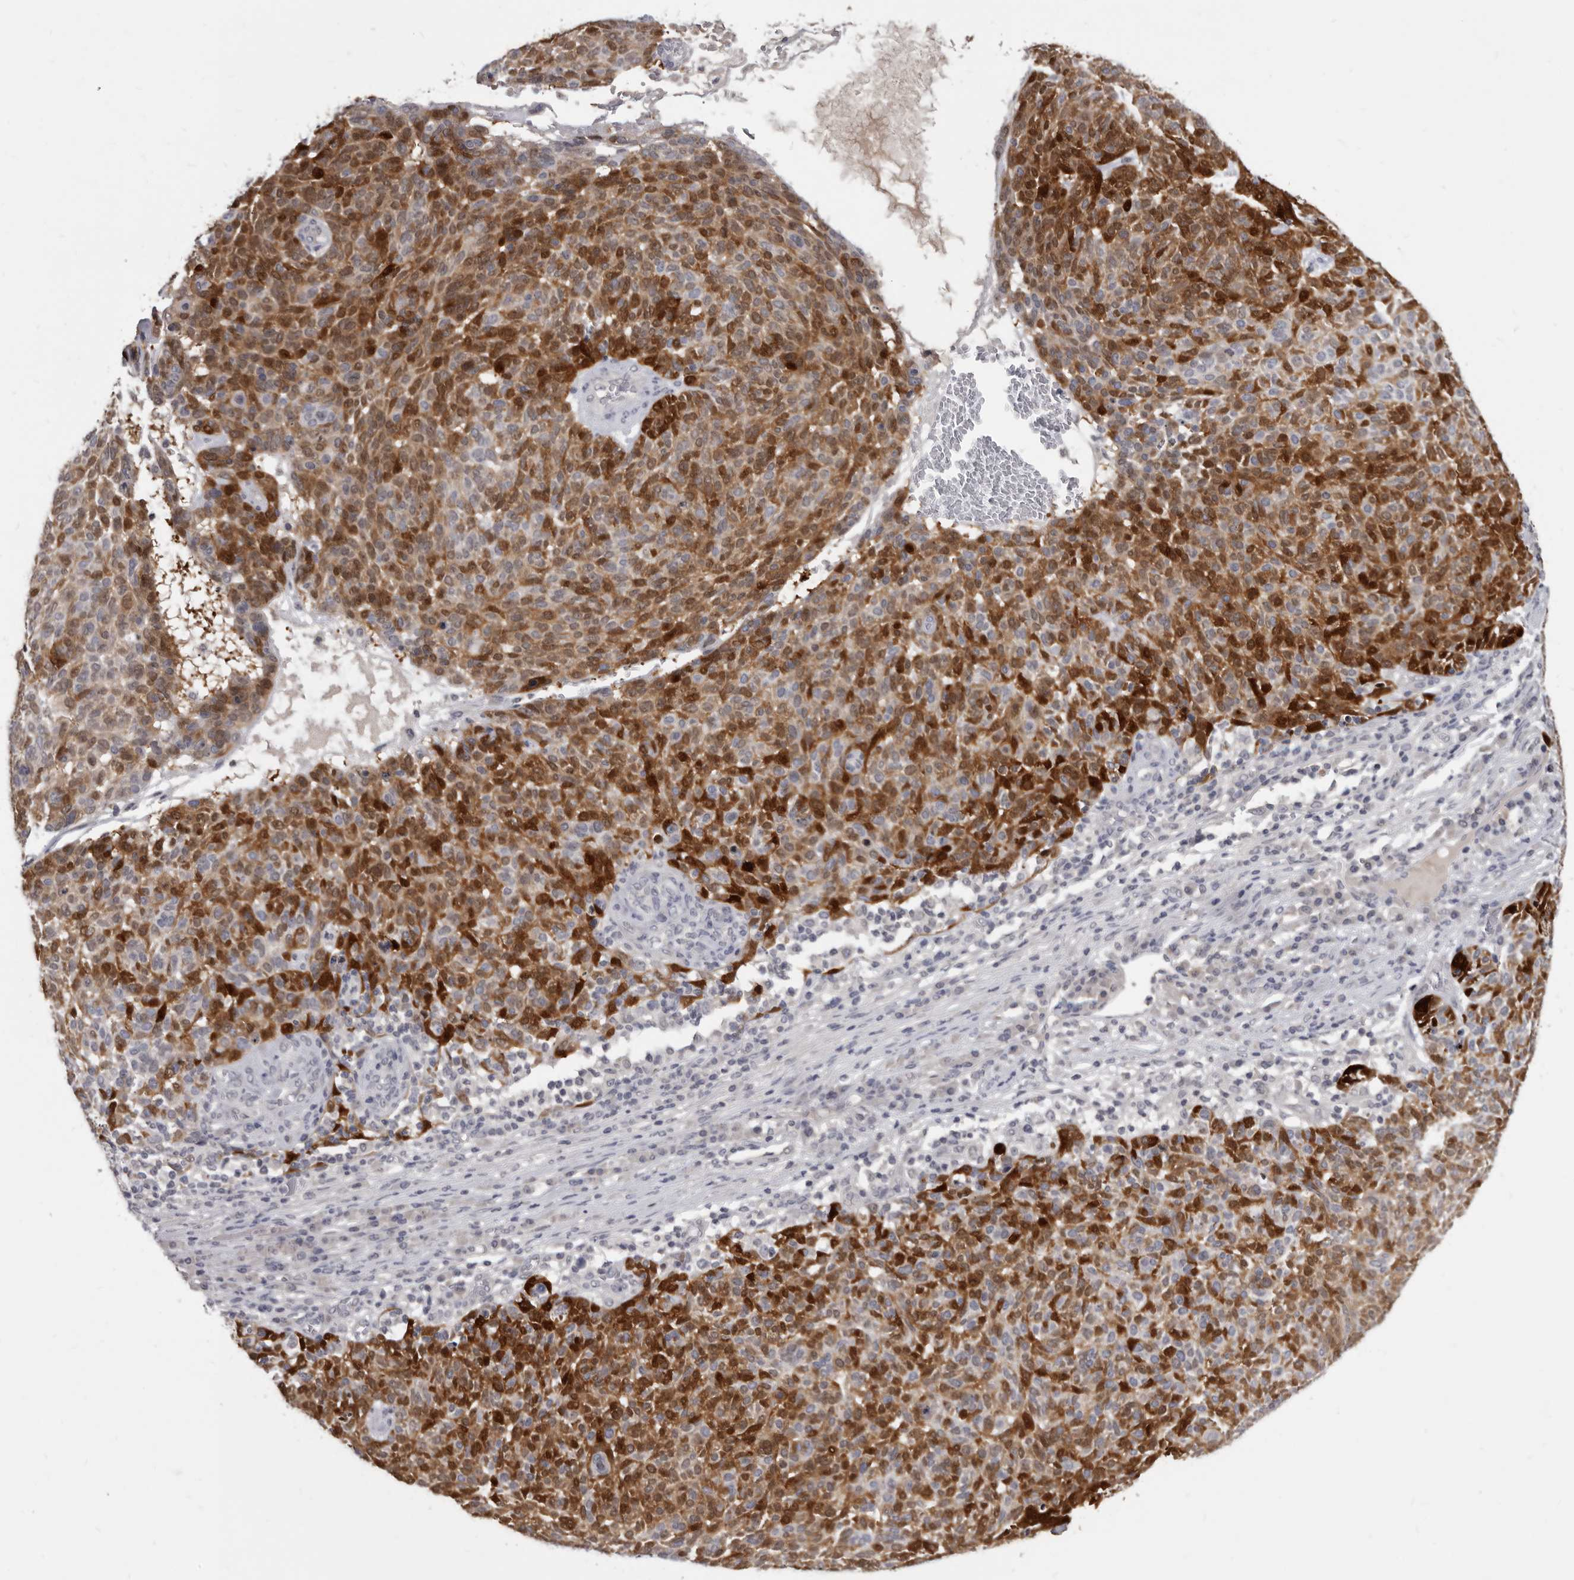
{"staining": {"intensity": "moderate", "quantity": ">75%", "location": "cytoplasmic/membranous,nuclear"}, "tissue": "skin cancer", "cell_type": "Tumor cells", "image_type": "cancer", "snomed": [{"axis": "morphology", "description": "Squamous cell carcinoma, NOS"}, {"axis": "topography", "description": "Skin"}], "caption": "This image demonstrates squamous cell carcinoma (skin) stained with IHC to label a protein in brown. The cytoplasmic/membranous and nuclear of tumor cells show moderate positivity for the protein. Nuclei are counter-stained blue.", "gene": "SULT1E1", "patient": {"sex": "female", "age": 90}}